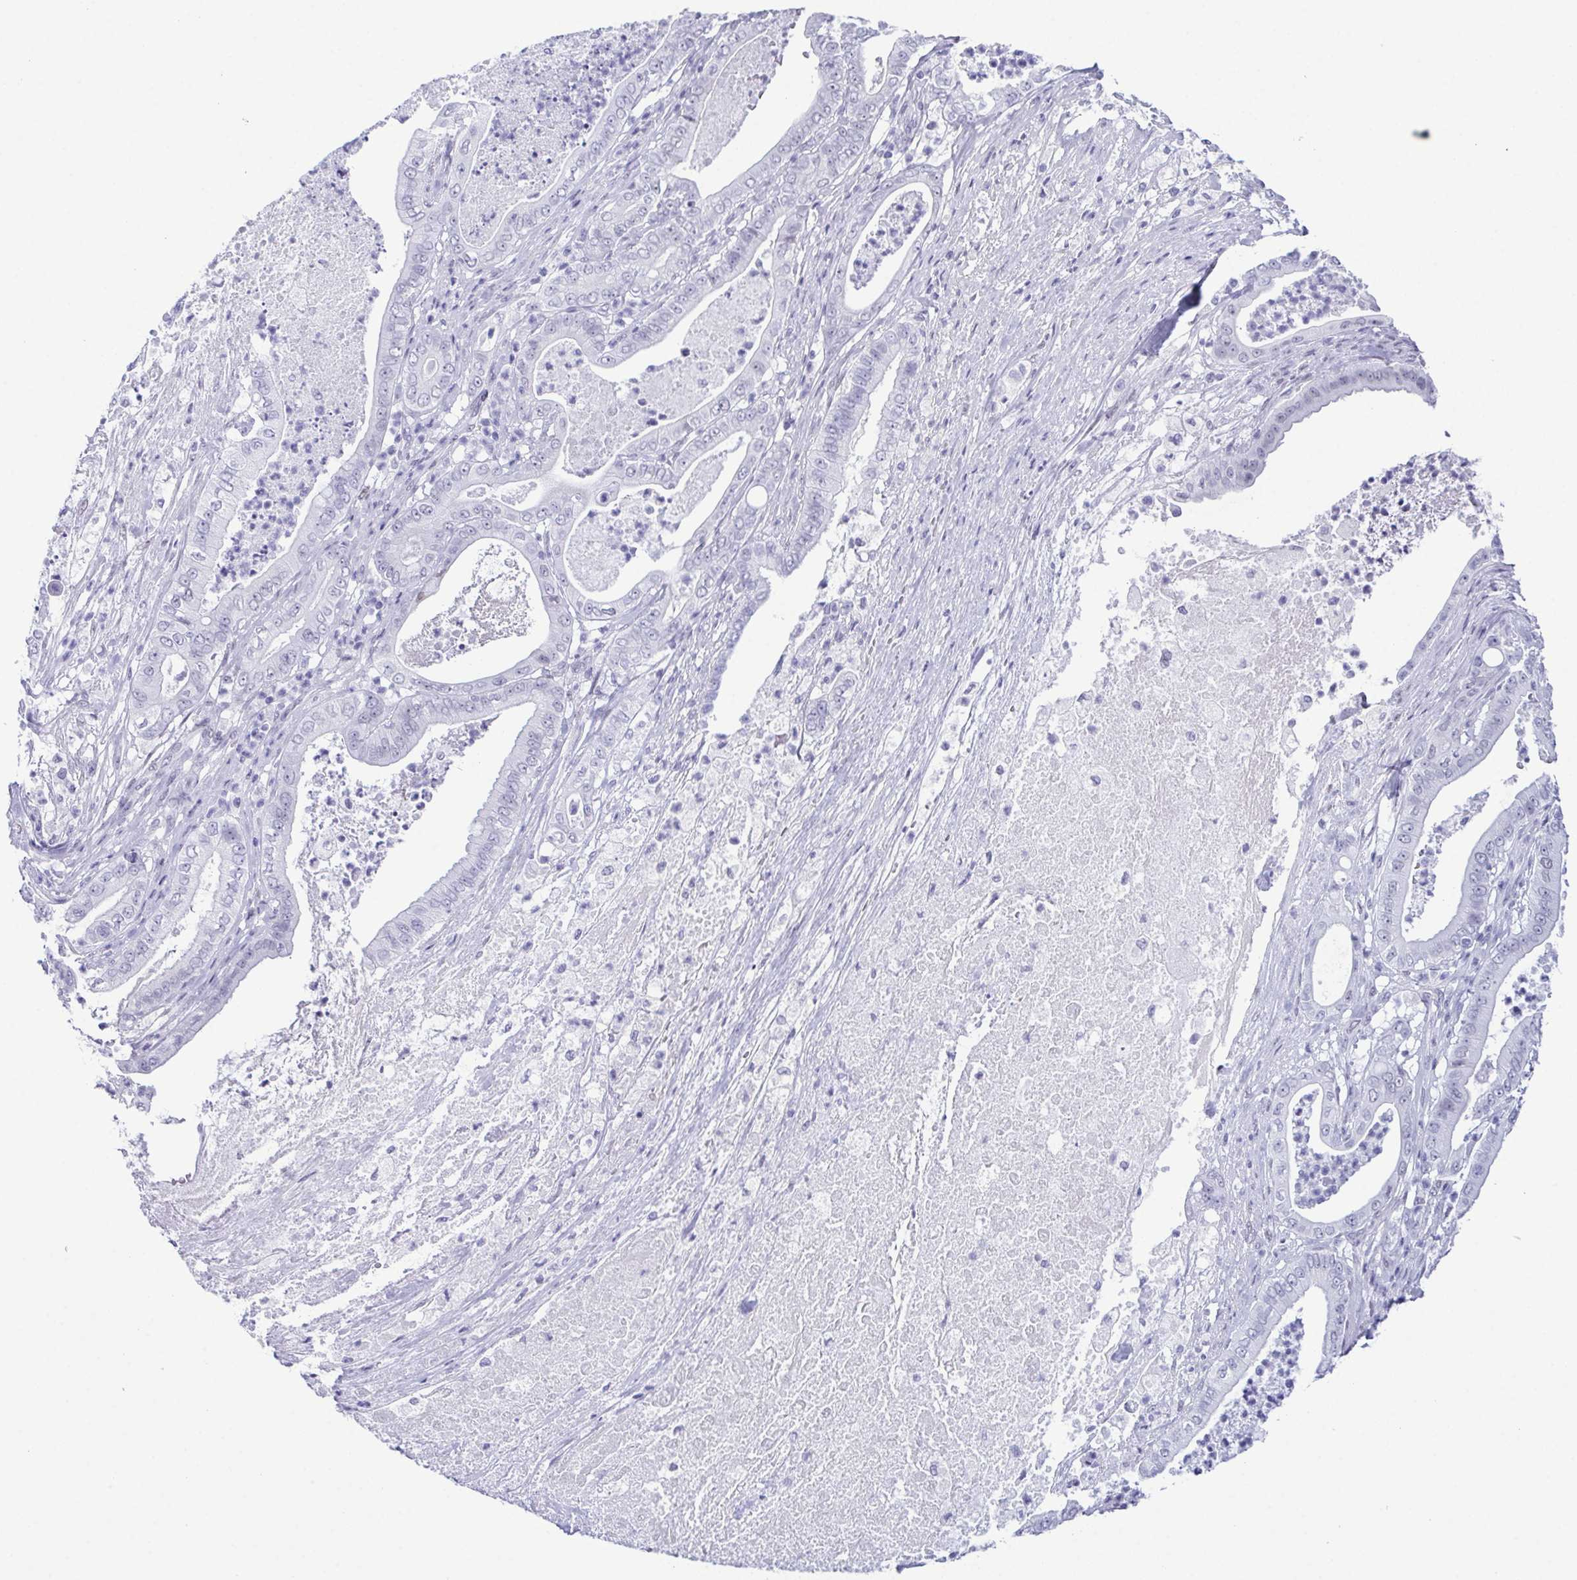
{"staining": {"intensity": "negative", "quantity": "none", "location": "none"}, "tissue": "pancreatic cancer", "cell_type": "Tumor cells", "image_type": "cancer", "snomed": [{"axis": "morphology", "description": "Adenocarcinoma, NOS"}, {"axis": "topography", "description": "Pancreas"}], "caption": "This is an immunohistochemistry photomicrograph of pancreatic cancer. There is no positivity in tumor cells.", "gene": "SUGP2", "patient": {"sex": "male", "age": 71}}